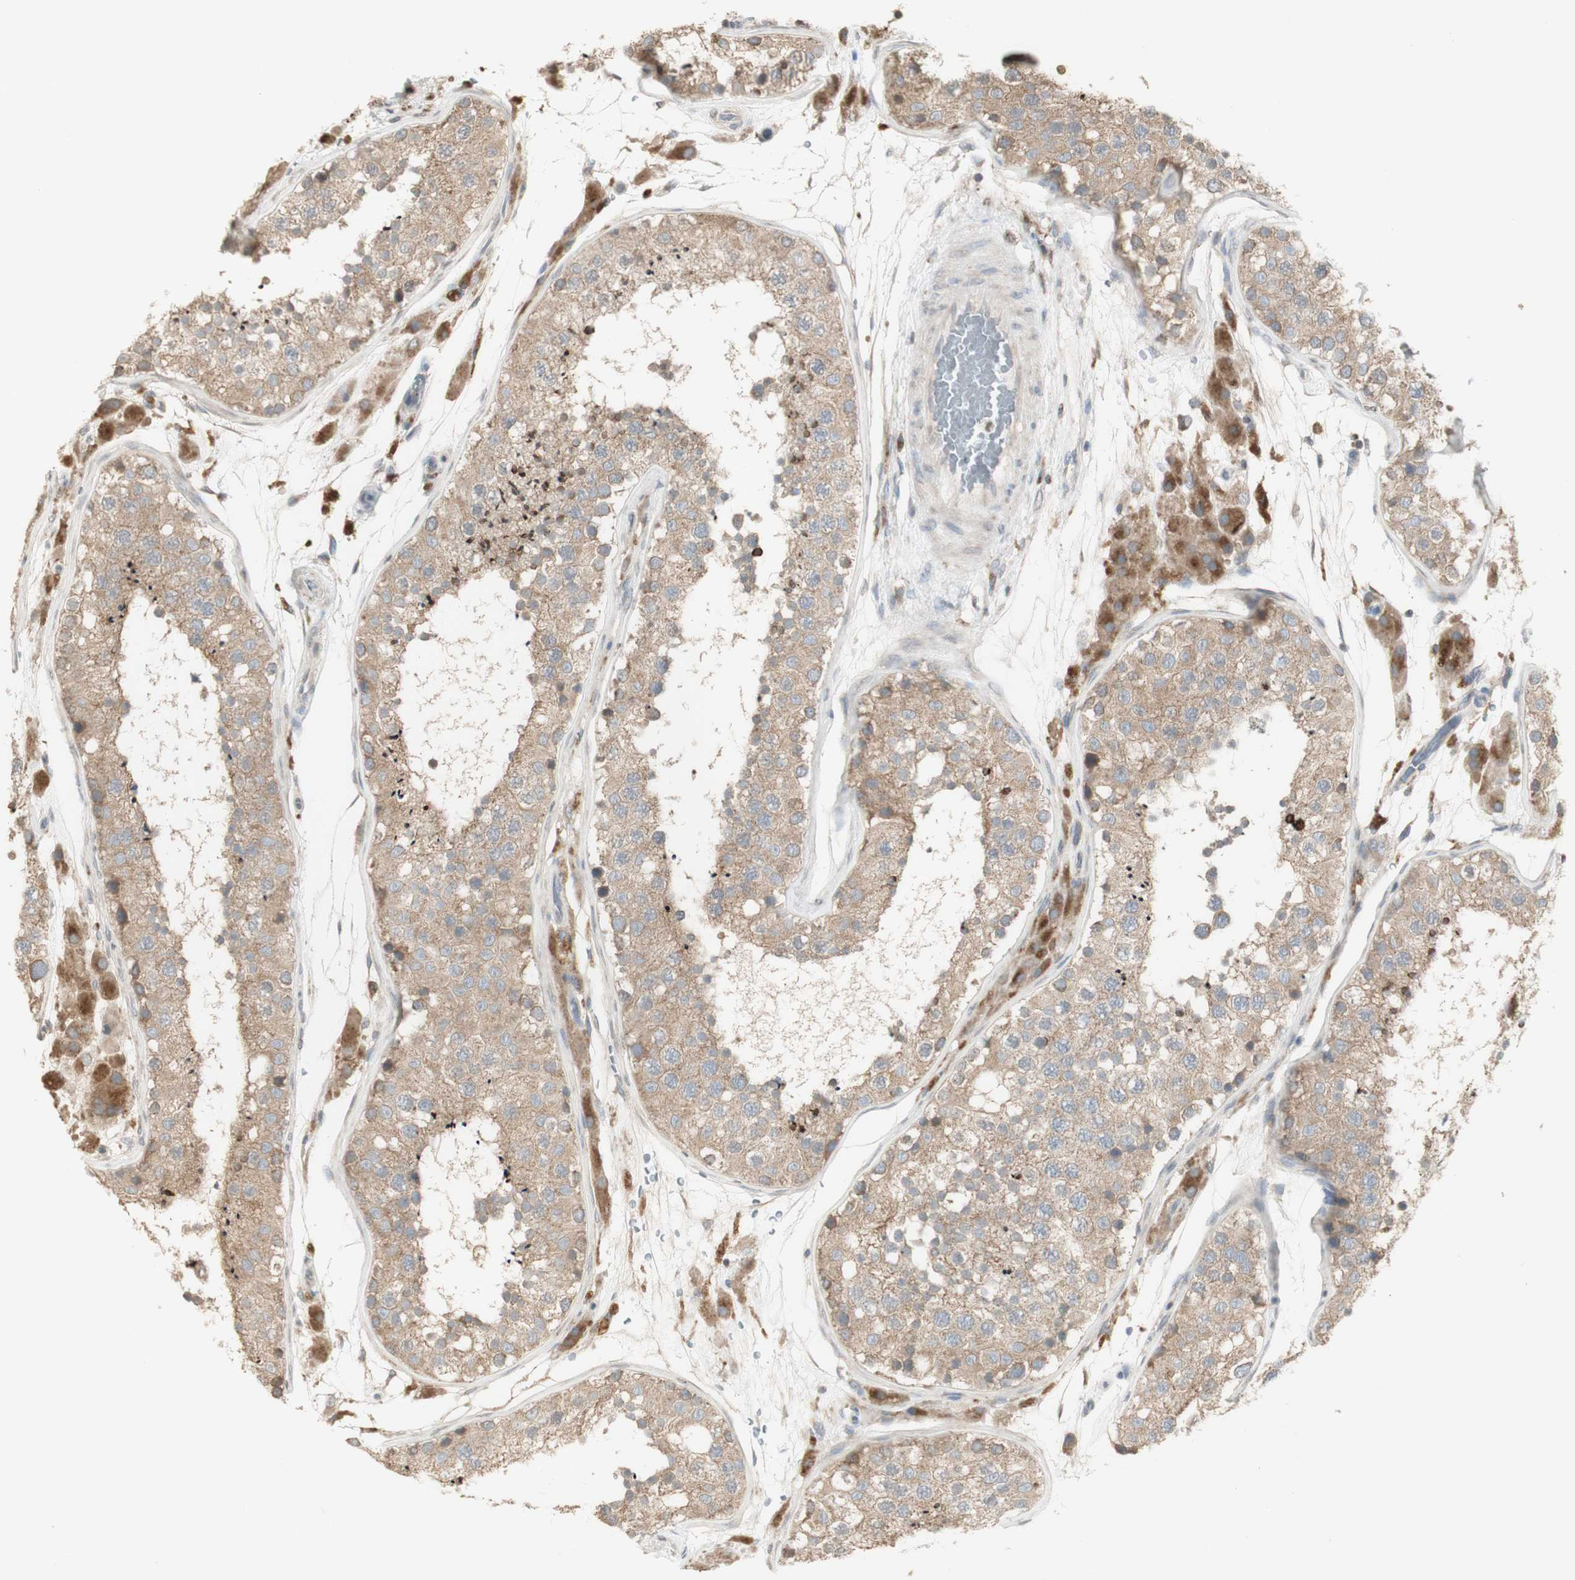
{"staining": {"intensity": "moderate", "quantity": ">75%", "location": "cytoplasmic/membranous"}, "tissue": "testis", "cell_type": "Cells in seminiferous ducts", "image_type": "normal", "snomed": [{"axis": "morphology", "description": "Normal tissue, NOS"}, {"axis": "topography", "description": "Testis"}], "caption": "Protein staining displays moderate cytoplasmic/membranous expression in approximately >75% of cells in seminiferous ducts in benign testis. The staining is performed using DAB brown chromogen to label protein expression. The nuclei are counter-stained blue using hematoxylin.", "gene": "ATP6V1E1", "patient": {"sex": "male", "age": 26}}